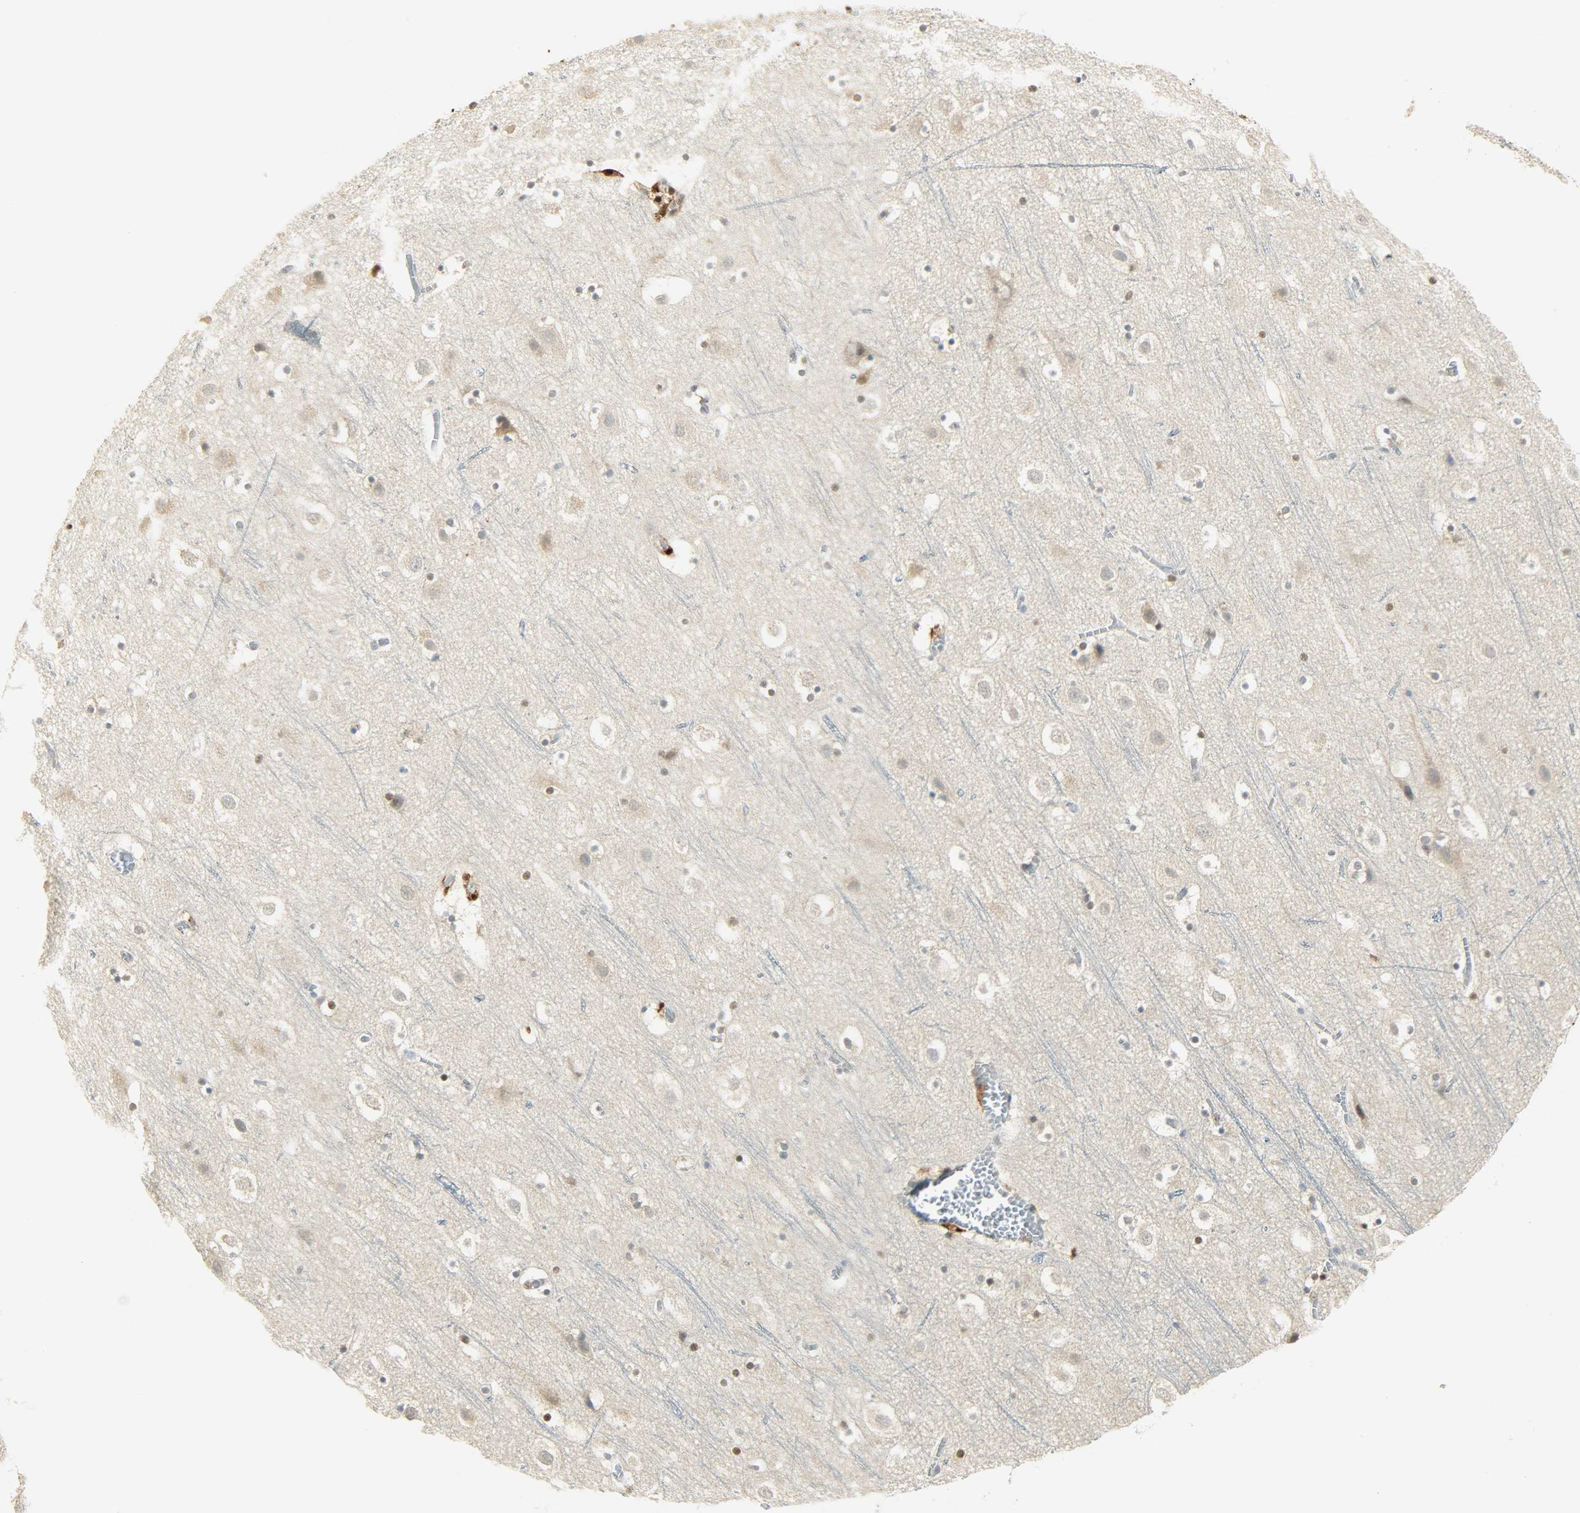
{"staining": {"intensity": "negative", "quantity": "none", "location": "none"}, "tissue": "cerebral cortex", "cell_type": "Endothelial cells", "image_type": "normal", "snomed": [{"axis": "morphology", "description": "Normal tissue, NOS"}, {"axis": "topography", "description": "Cerebral cortex"}], "caption": "Endothelial cells are negative for brown protein staining in normal cerebral cortex. (Brightfield microscopy of DAB IHC at high magnification).", "gene": "NGFR", "patient": {"sex": "male", "age": 45}}